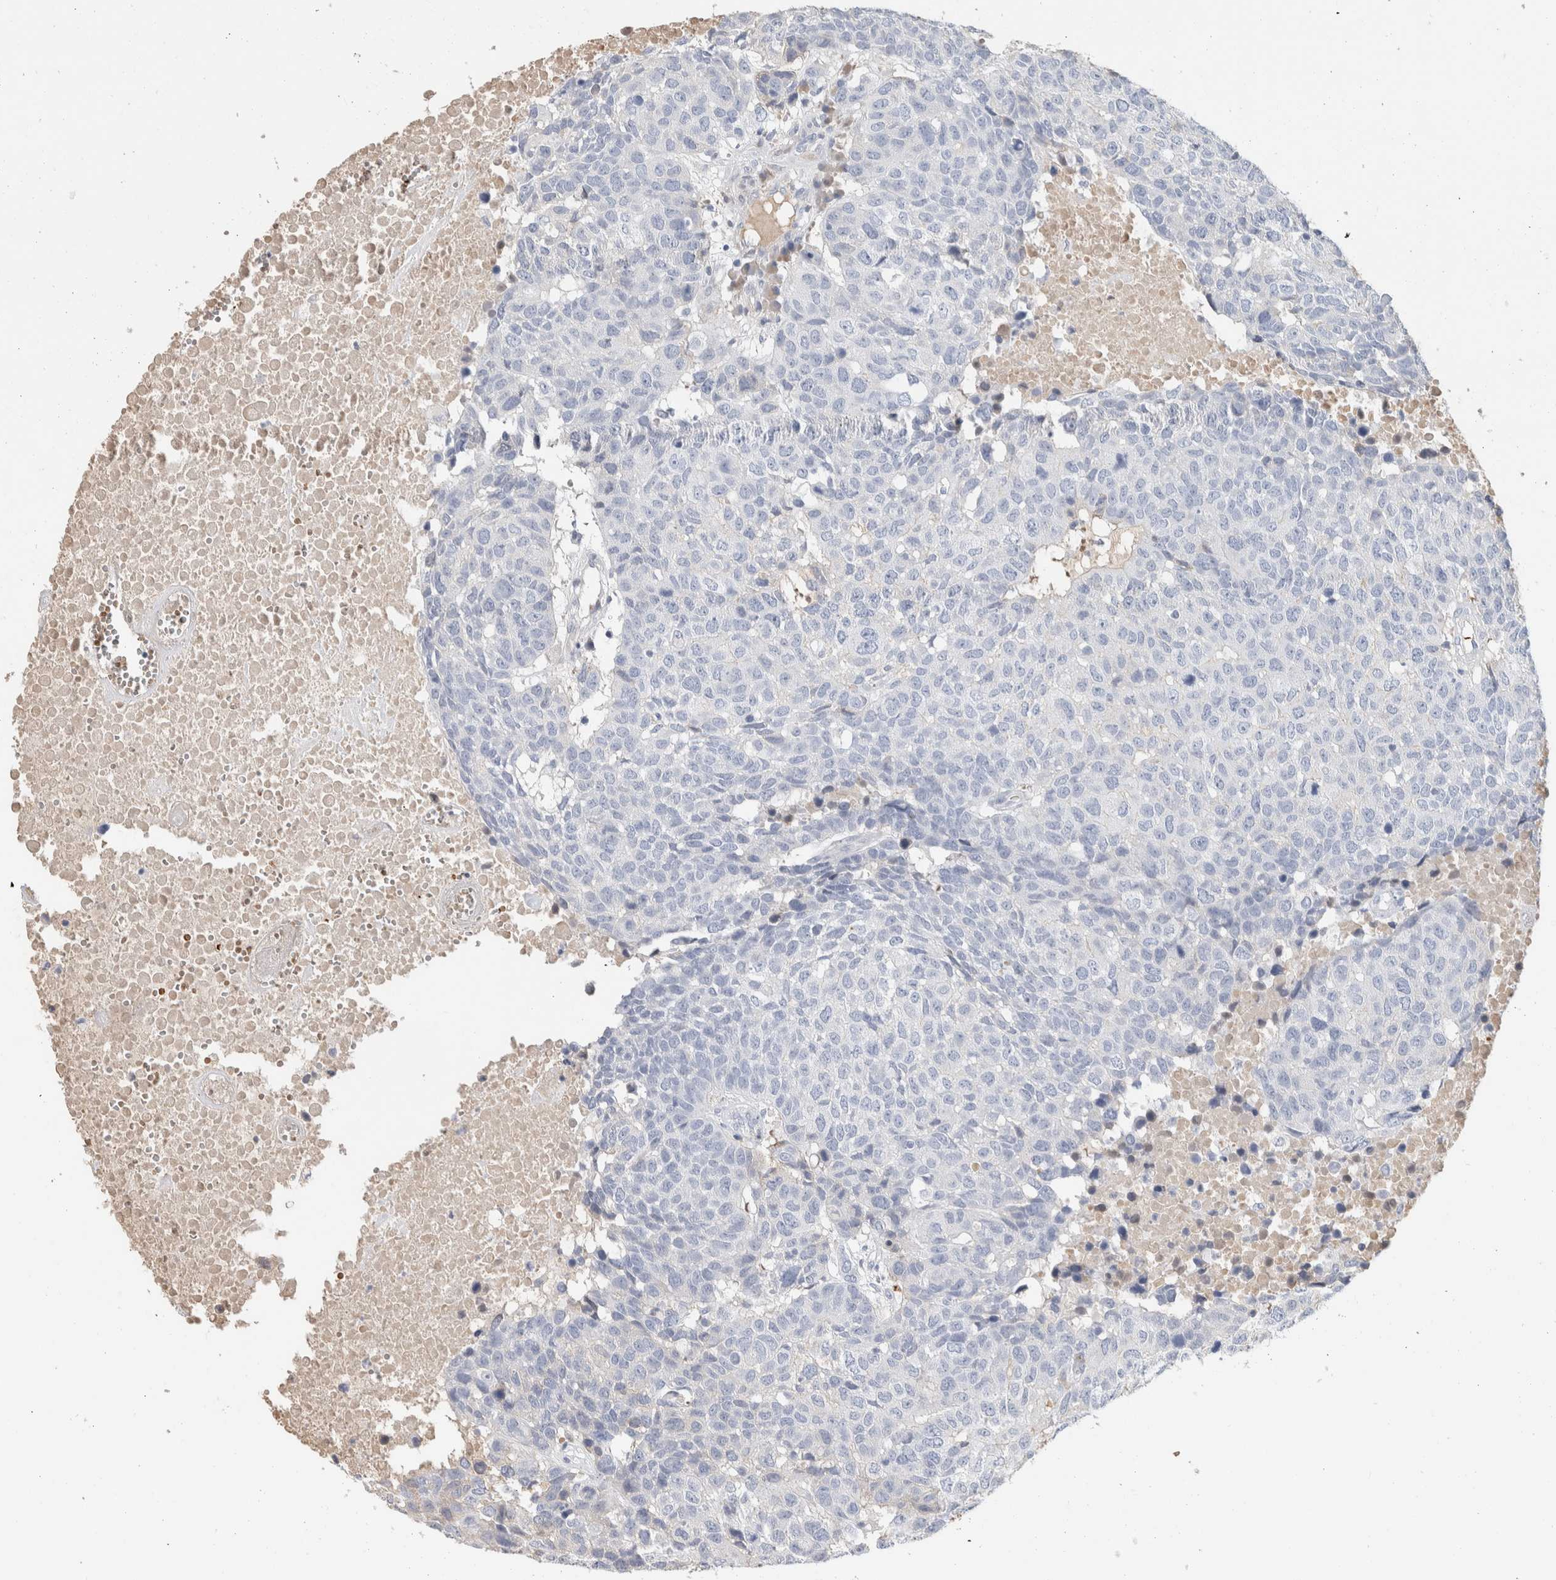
{"staining": {"intensity": "negative", "quantity": "none", "location": "none"}, "tissue": "head and neck cancer", "cell_type": "Tumor cells", "image_type": "cancer", "snomed": [{"axis": "morphology", "description": "Squamous cell carcinoma, NOS"}, {"axis": "topography", "description": "Head-Neck"}], "caption": "Image shows no protein staining in tumor cells of head and neck squamous cell carcinoma tissue.", "gene": "CA1", "patient": {"sex": "male", "age": 66}}